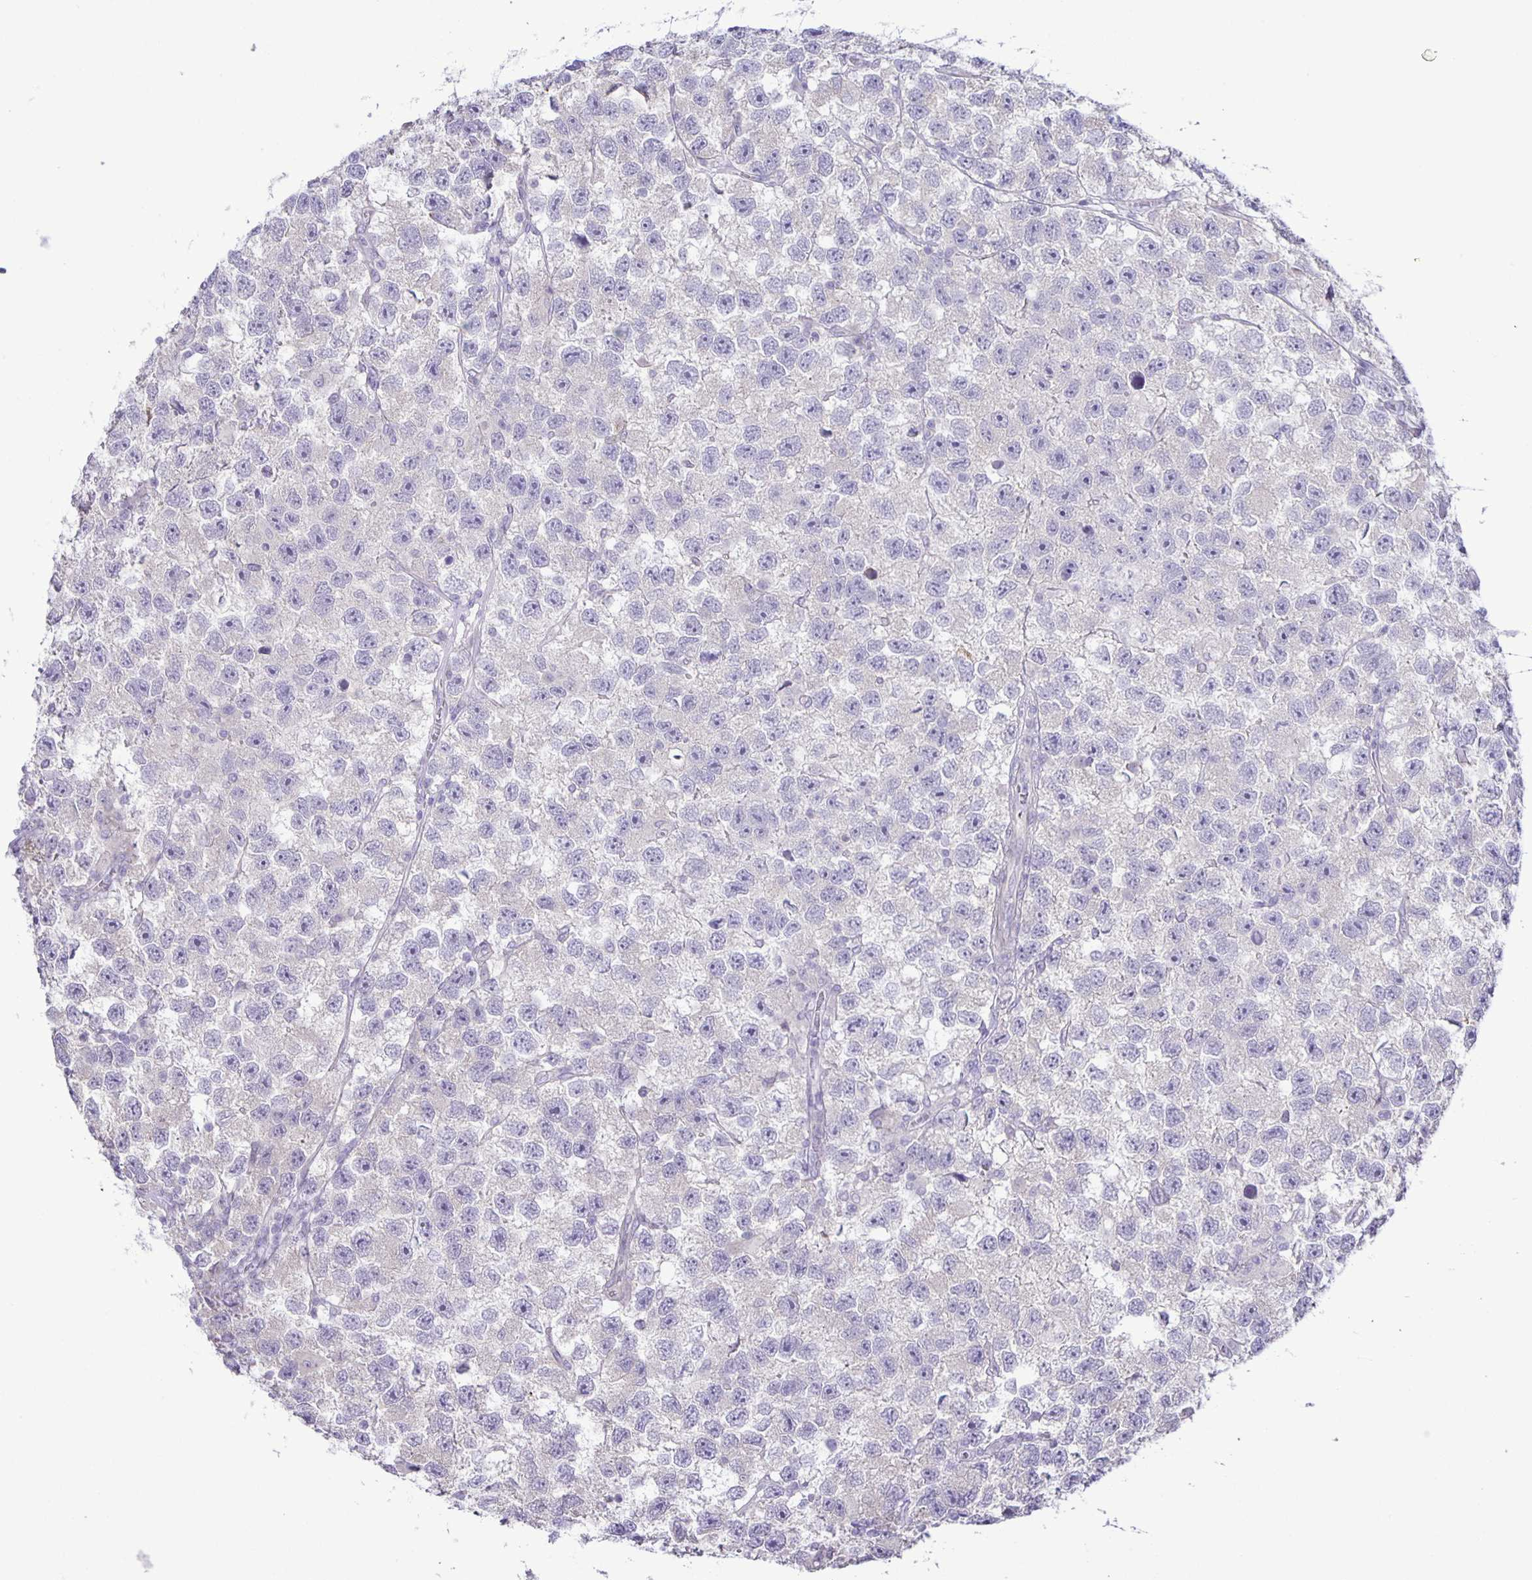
{"staining": {"intensity": "negative", "quantity": "none", "location": "none"}, "tissue": "testis cancer", "cell_type": "Tumor cells", "image_type": "cancer", "snomed": [{"axis": "morphology", "description": "Seminoma, NOS"}, {"axis": "topography", "description": "Testis"}], "caption": "This is a image of immunohistochemistry staining of testis seminoma, which shows no expression in tumor cells.", "gene": "ADCK1", "patient": {"sex": "male", "age": 26}}